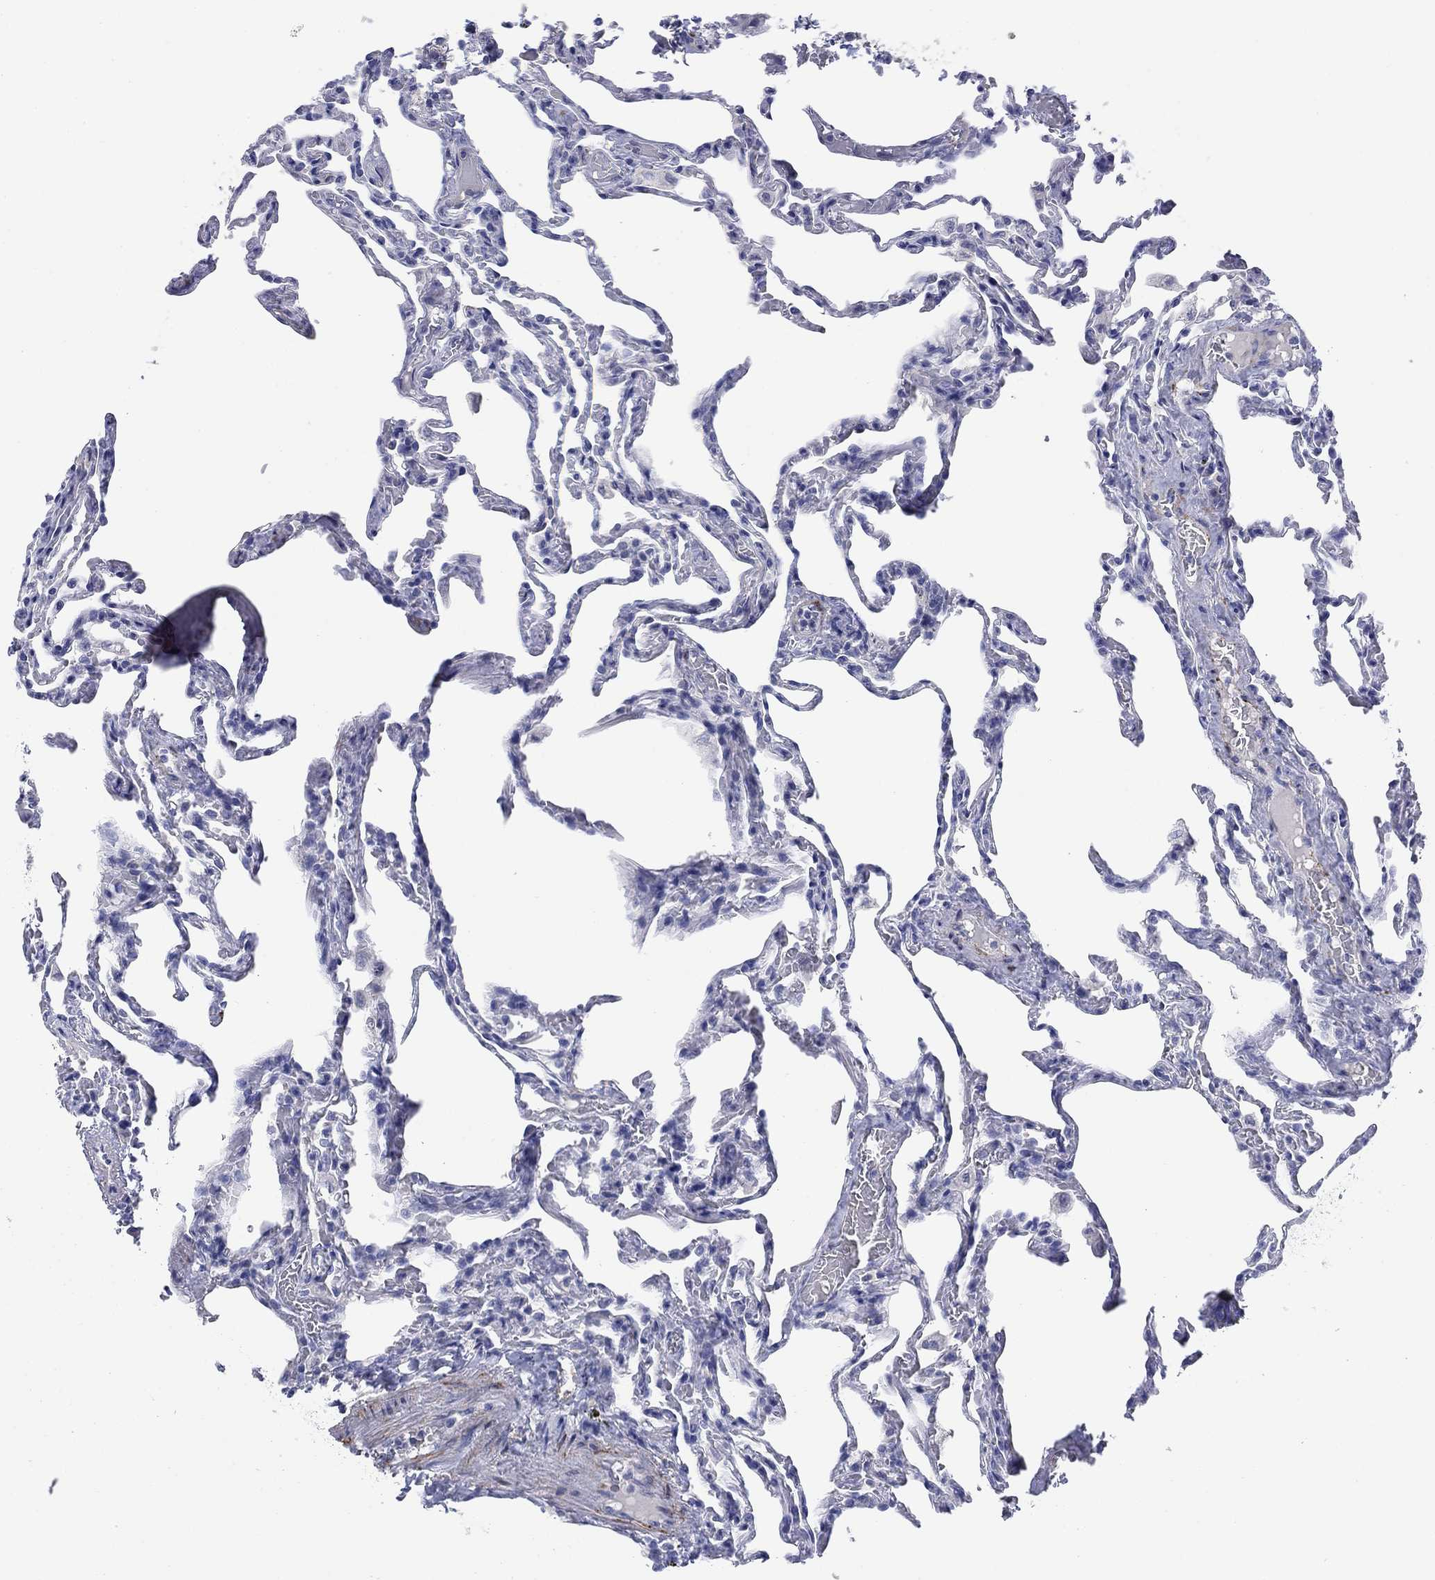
{"staining": {"intensity": "negative", "quantity": "none", "location": "none"}, "tissue": "lung", "cell_type": "Alveolar cells", "image_type": "normal", "snomed": [{"axis": "morphology", "description": "Normal tissue, NOS"}, {"axis": "topography", "description": "Lung"}], "caption": "This is a micrograph of immunohistochemistry (IHC) staining of unremarkable lung, which shows no staining in alveolar cells.", "gene": "PTPRZ1", "patient": {"sex": "female", "age": 43}}